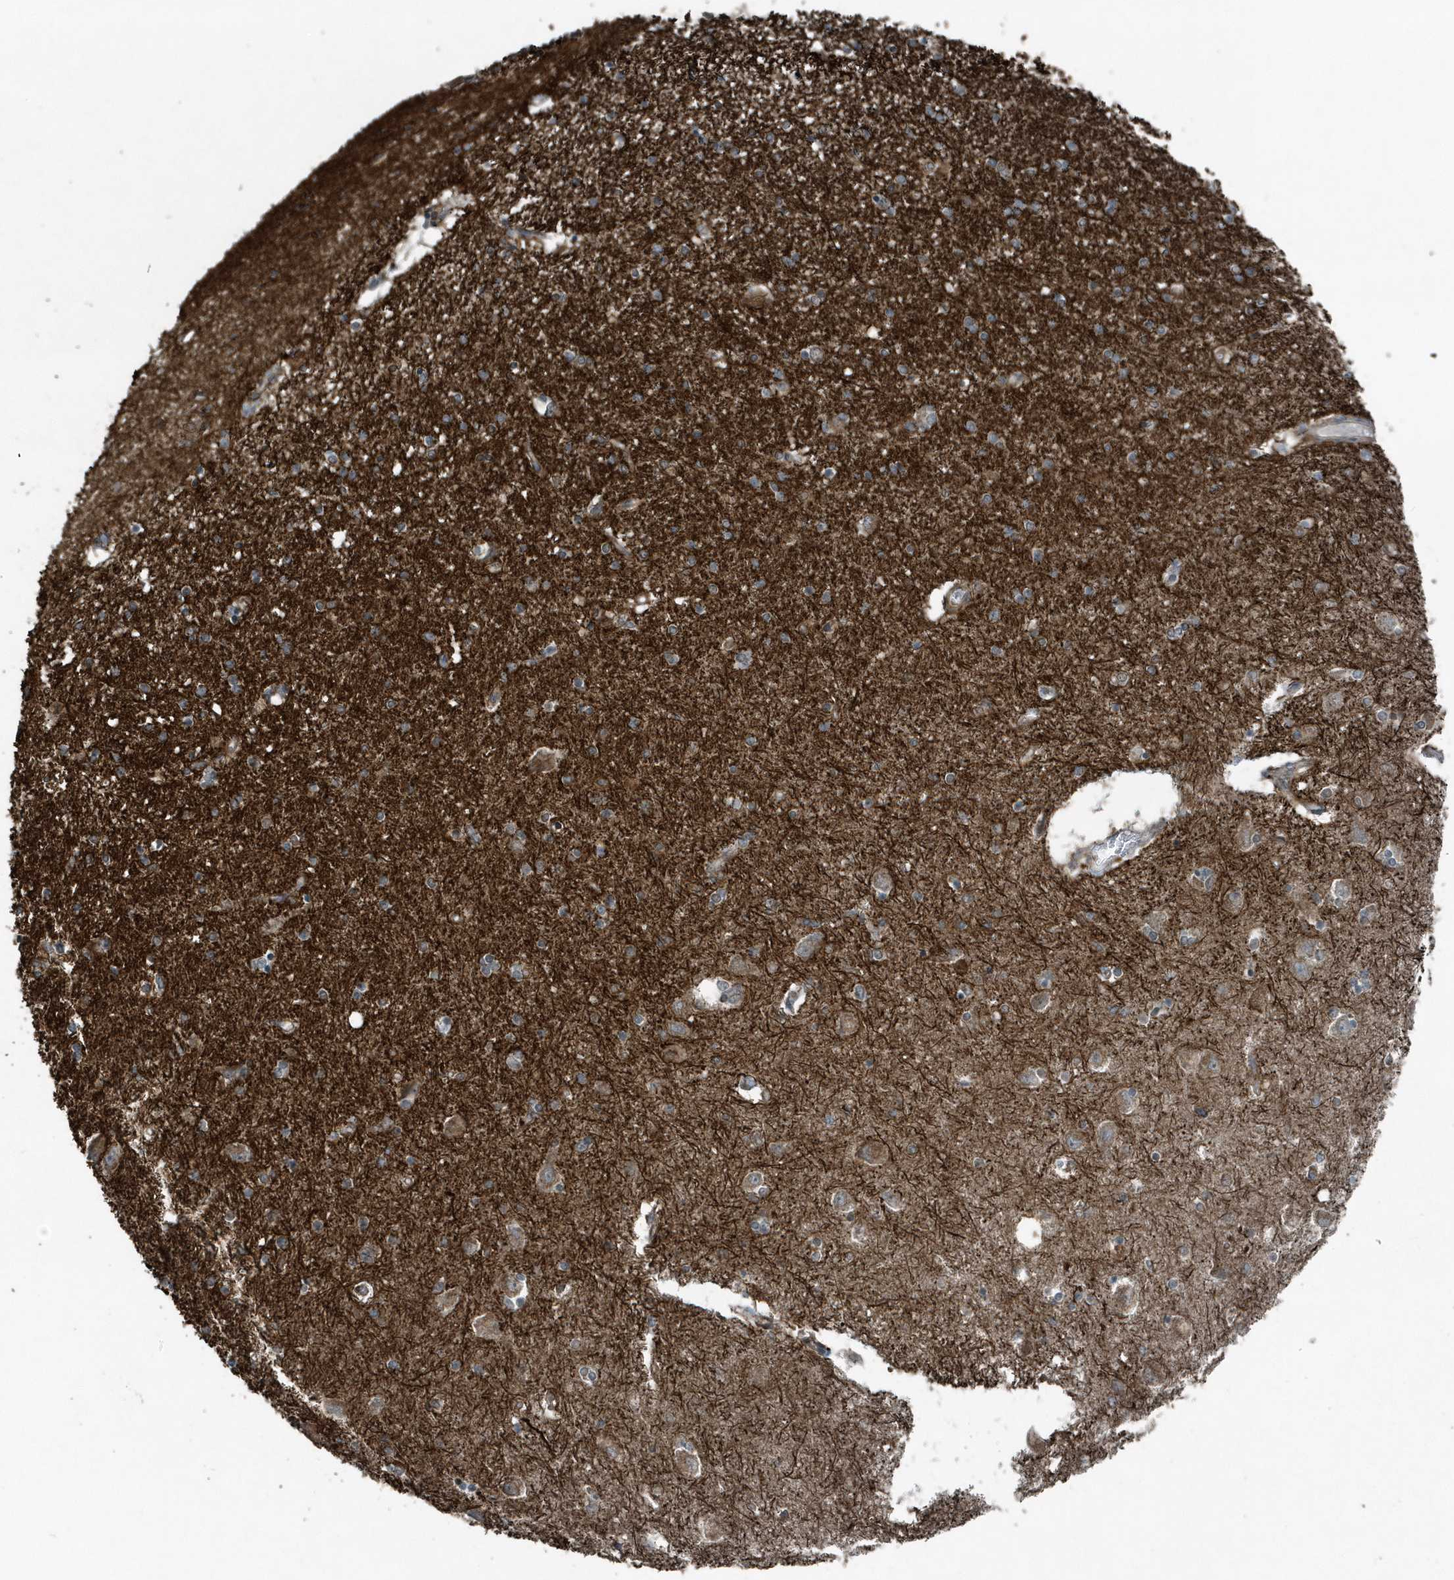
{"staining": {"intensity": "strong", "quantity": "<25%", "location": "cytoplasmic/membranous"}, "tissue": "hippocampus", "cell_type": "Glial cells", "image_type": "normal", "snomed": [{"axis": "morphology", "description": "Normal tissue, NOS"}, {"axis": "topography", "description": "Hippocampus"}], "caption": "Glial cells display medium levels of strong cytoplasmic/membranous positivity in approximately <25% of cells in benign human hippocampus. The protein of interest is shown in brown color, while the nuclei are stained blue.", "gene": "GCC2", "patient": {"sex": "female", "age": 54}}